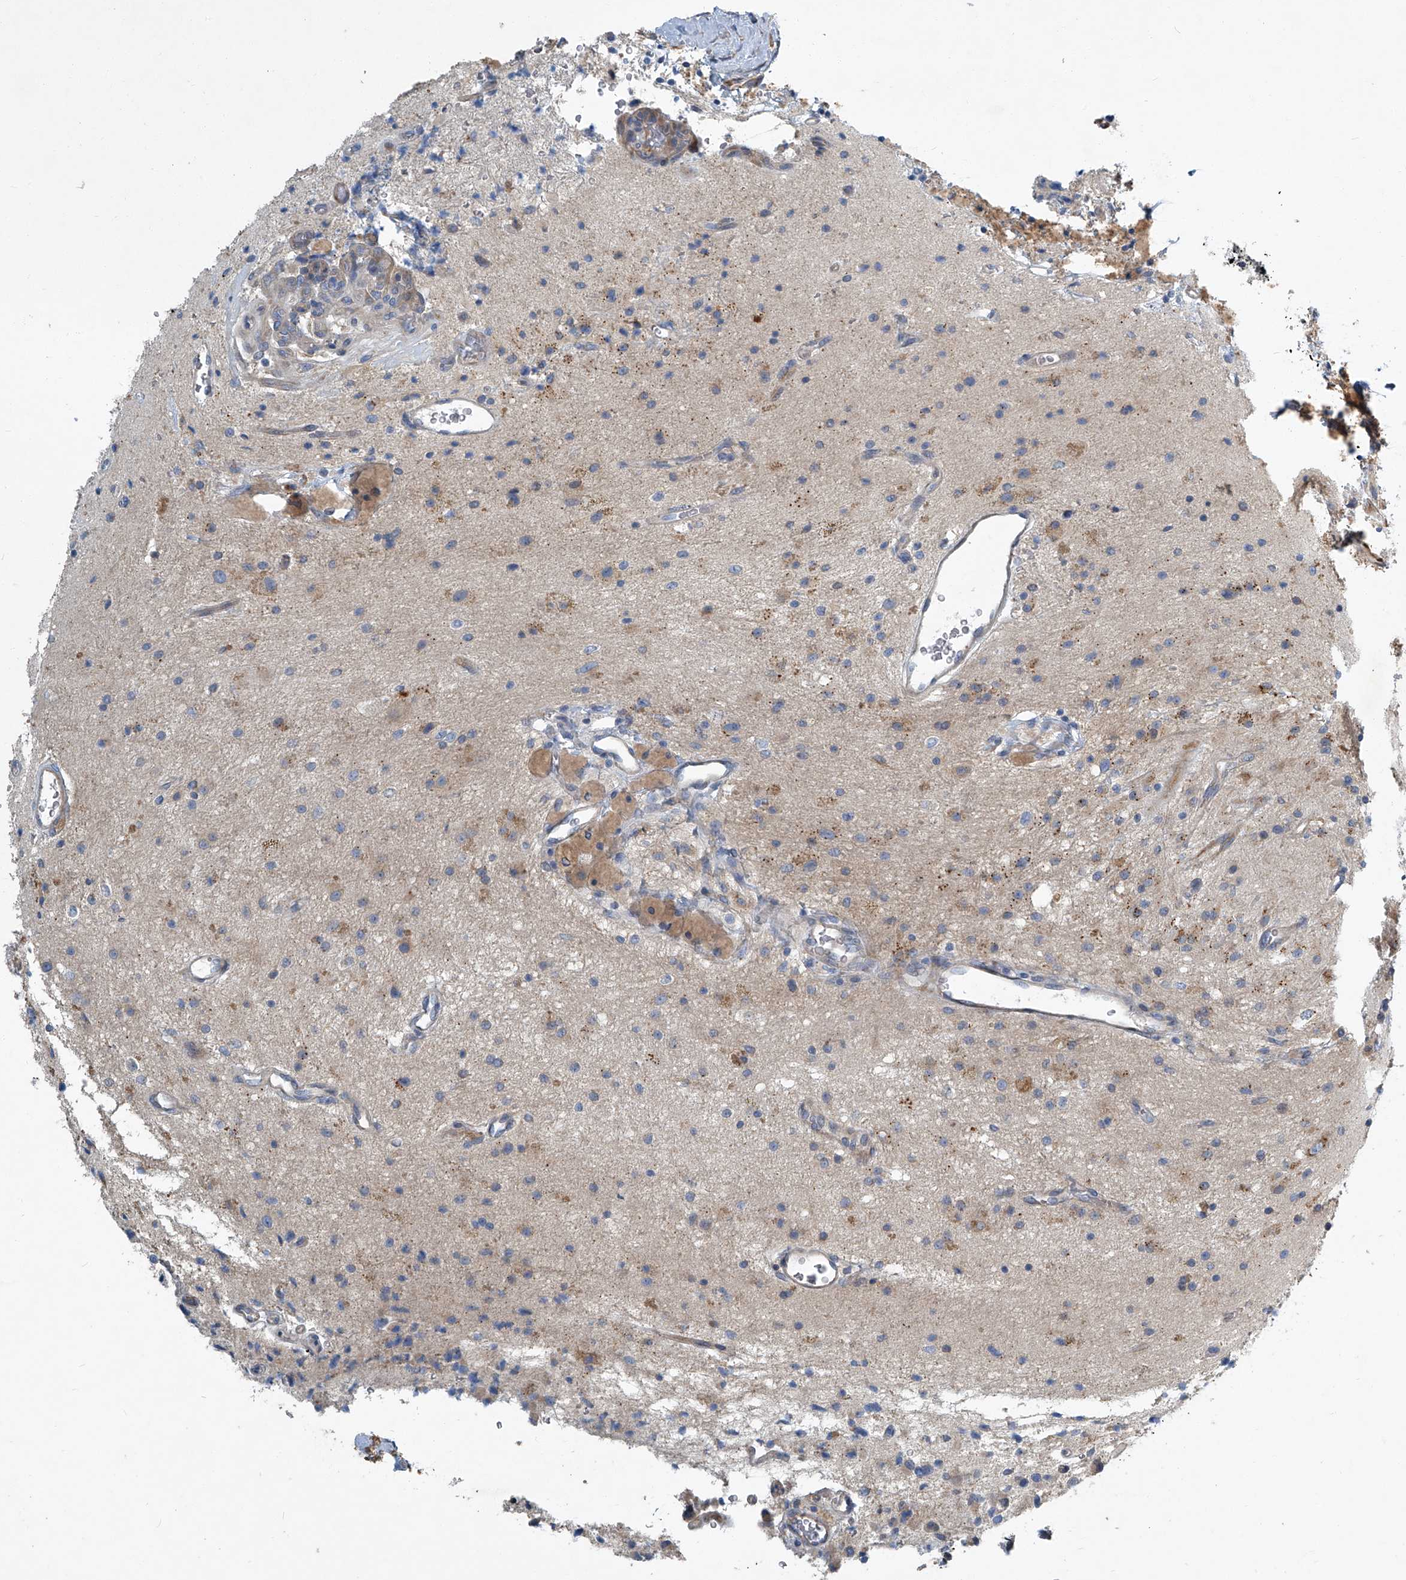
{"staining": {"intensity": "weak", "quantity": "25%-75%", "location": "cytoplasmic/membranous"}, "tissue": "glioma", "cell_type": "Tumor cells", "image_type": "cancer", "snomed": [{"axis": "morphology", "description": "Glioma, malignant, High grade"}, {"axis": "topography", "description": "Brain"}], "caption": "A high-resolution micrograph shows immunohistochemistry staining of malignant high-grade glioma, which reveals weak cytoplasmic/membranous positivity in about 25%-75% of tumor cells.", "gene": "SLC26A11", "patient": {"sex": "male", "age": 34}}